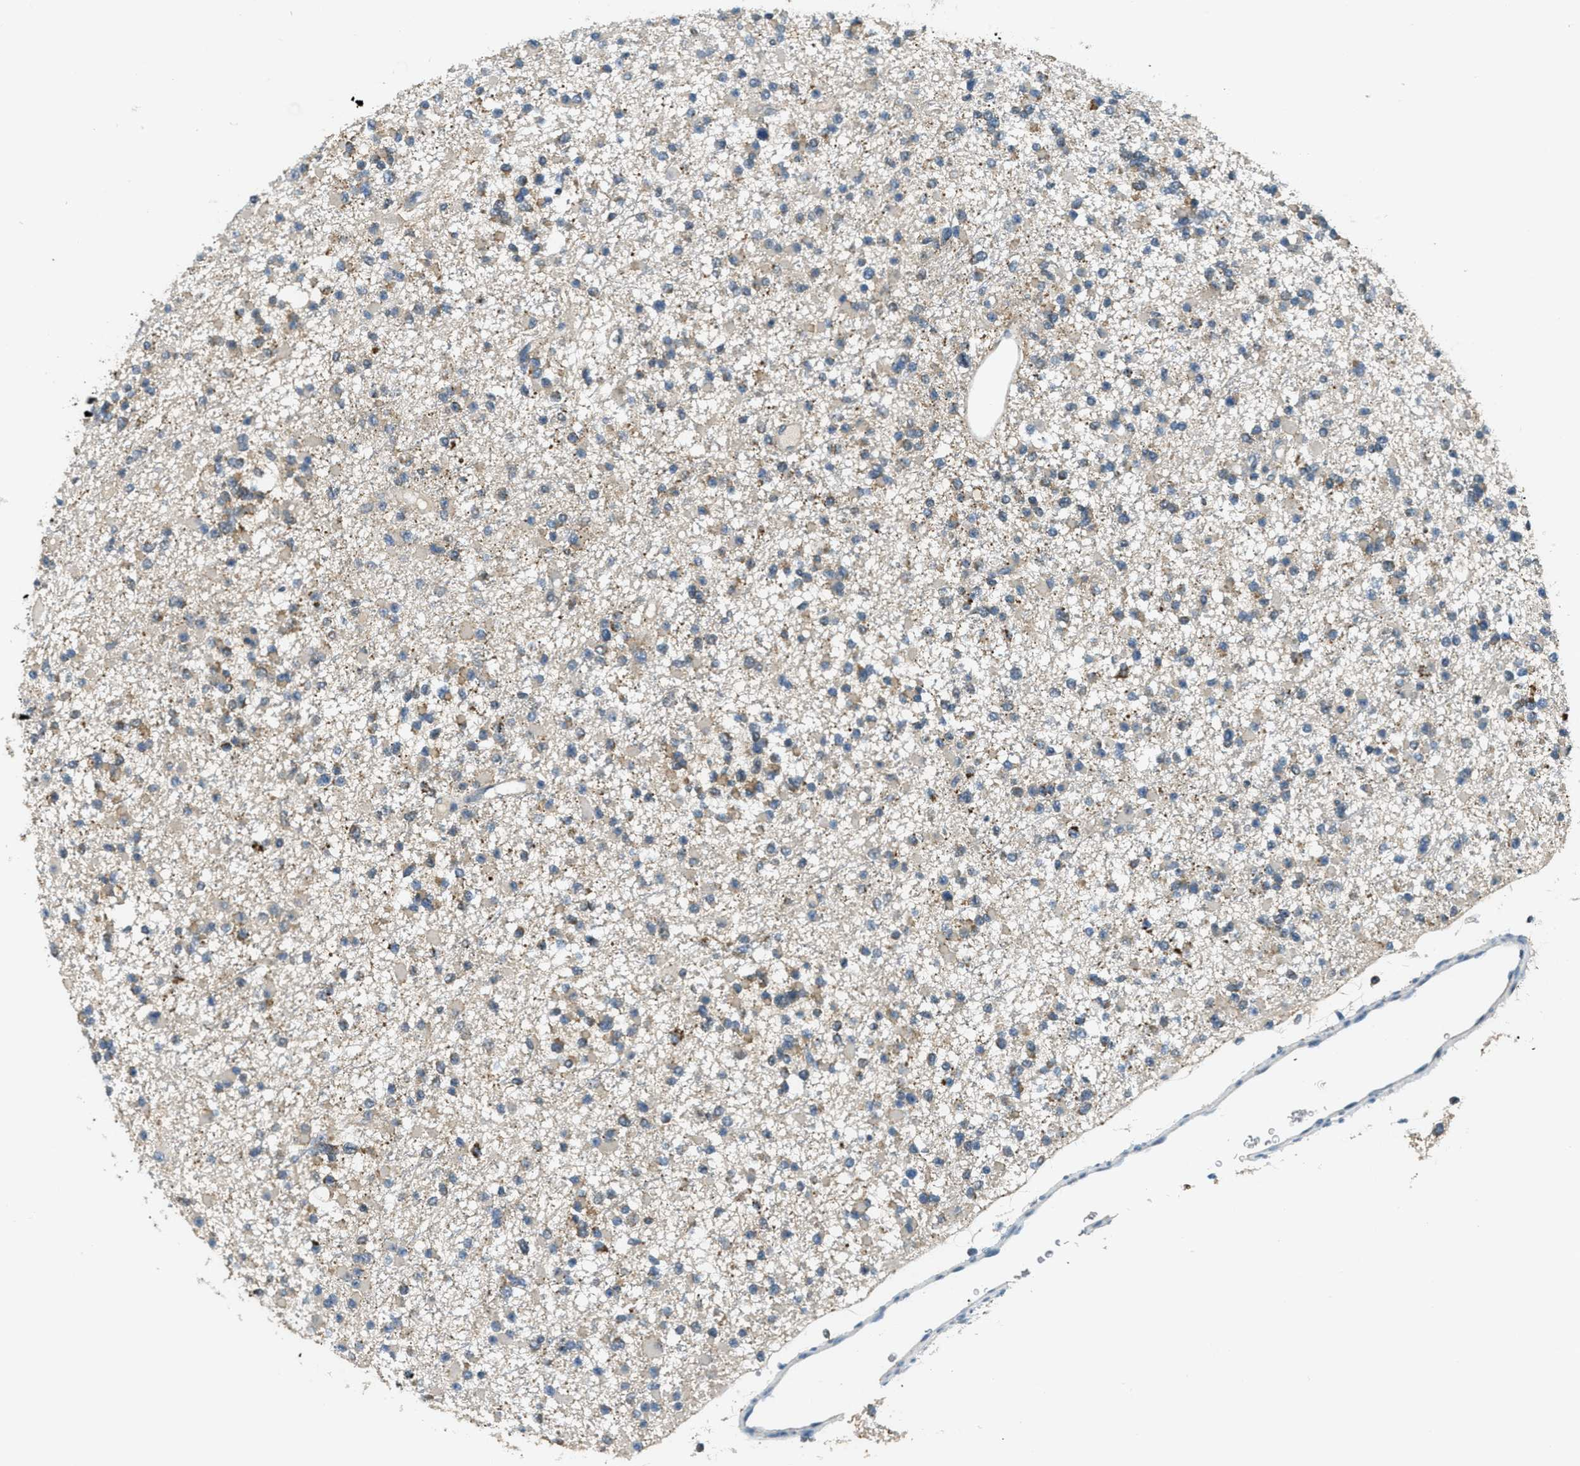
{"staining": {"intensity": "weak", "quantity": "25%-75%", "location": "cytoplasmic/membranous"}, "tissue": "glioma", "cell_type": "Tumor cells", "image_type": "cancer", "snomed": [{"axis": "morphology", "description": "Glioma, malignant, Low grade"}, {"axis": "topography", "description": "Brain"}], "caption": "A photomicrograph of glioma stained for a protein shows weak cytoplasmic/membranous brown staining in tumor cells. (DAB (3,3'-diaminobenzidine) IHC with brightfield microscopy, high magnification).", "gene": "TCF20", "patient": {"sex": "female", "age": 22}}